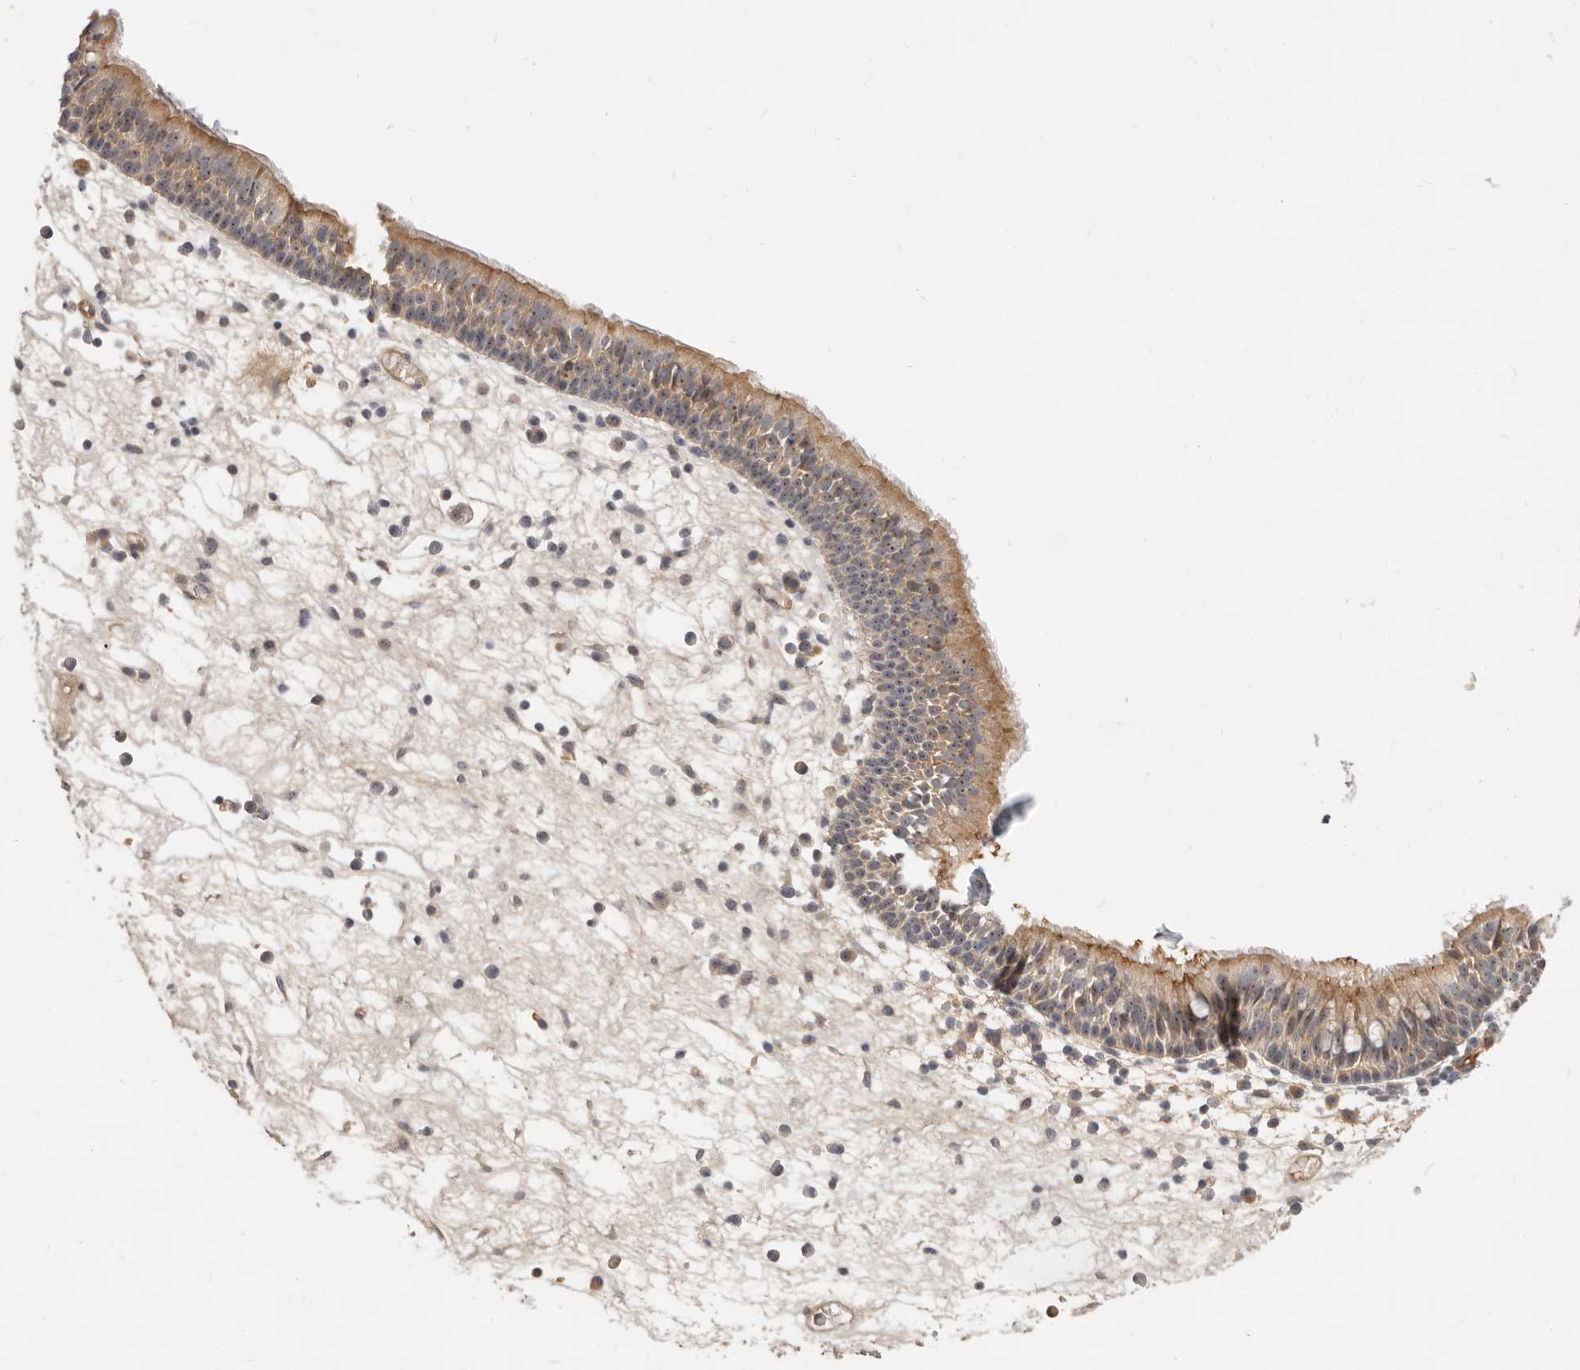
{"staining": {"intensity": "weak", "quantity": ">75%", "location": "cytoplasmic/membranous,nuclear"}, "tissue": "nasopharynx", "cell_type": "Respiratory epithelial cells", "image_type": "normal", "snomed": [{"axis": "morphology", "description": "Normal tissue, NOS"}, {"axis": "morphology", "description": "Inflammation, NOS"}, {"axis": "morphology", "description": "Malignant melanoma, Metastatic site"}, {"axis": "topography", "description": "Nasopharynx"}], "caption": "IHC photomicrograph of normal nasopharynx: human nasopharynx stained using immunohistochemistry exhibits low levels of weak protein expression localized specifically in the cytoplasmic/membranous,nuclear of respiratory epithelial cells, appearing as a cytoplasmic/membranous,nuclear brown color.", "gene": "MICALL2", "patient": {"sex": "male", "age": 70}}